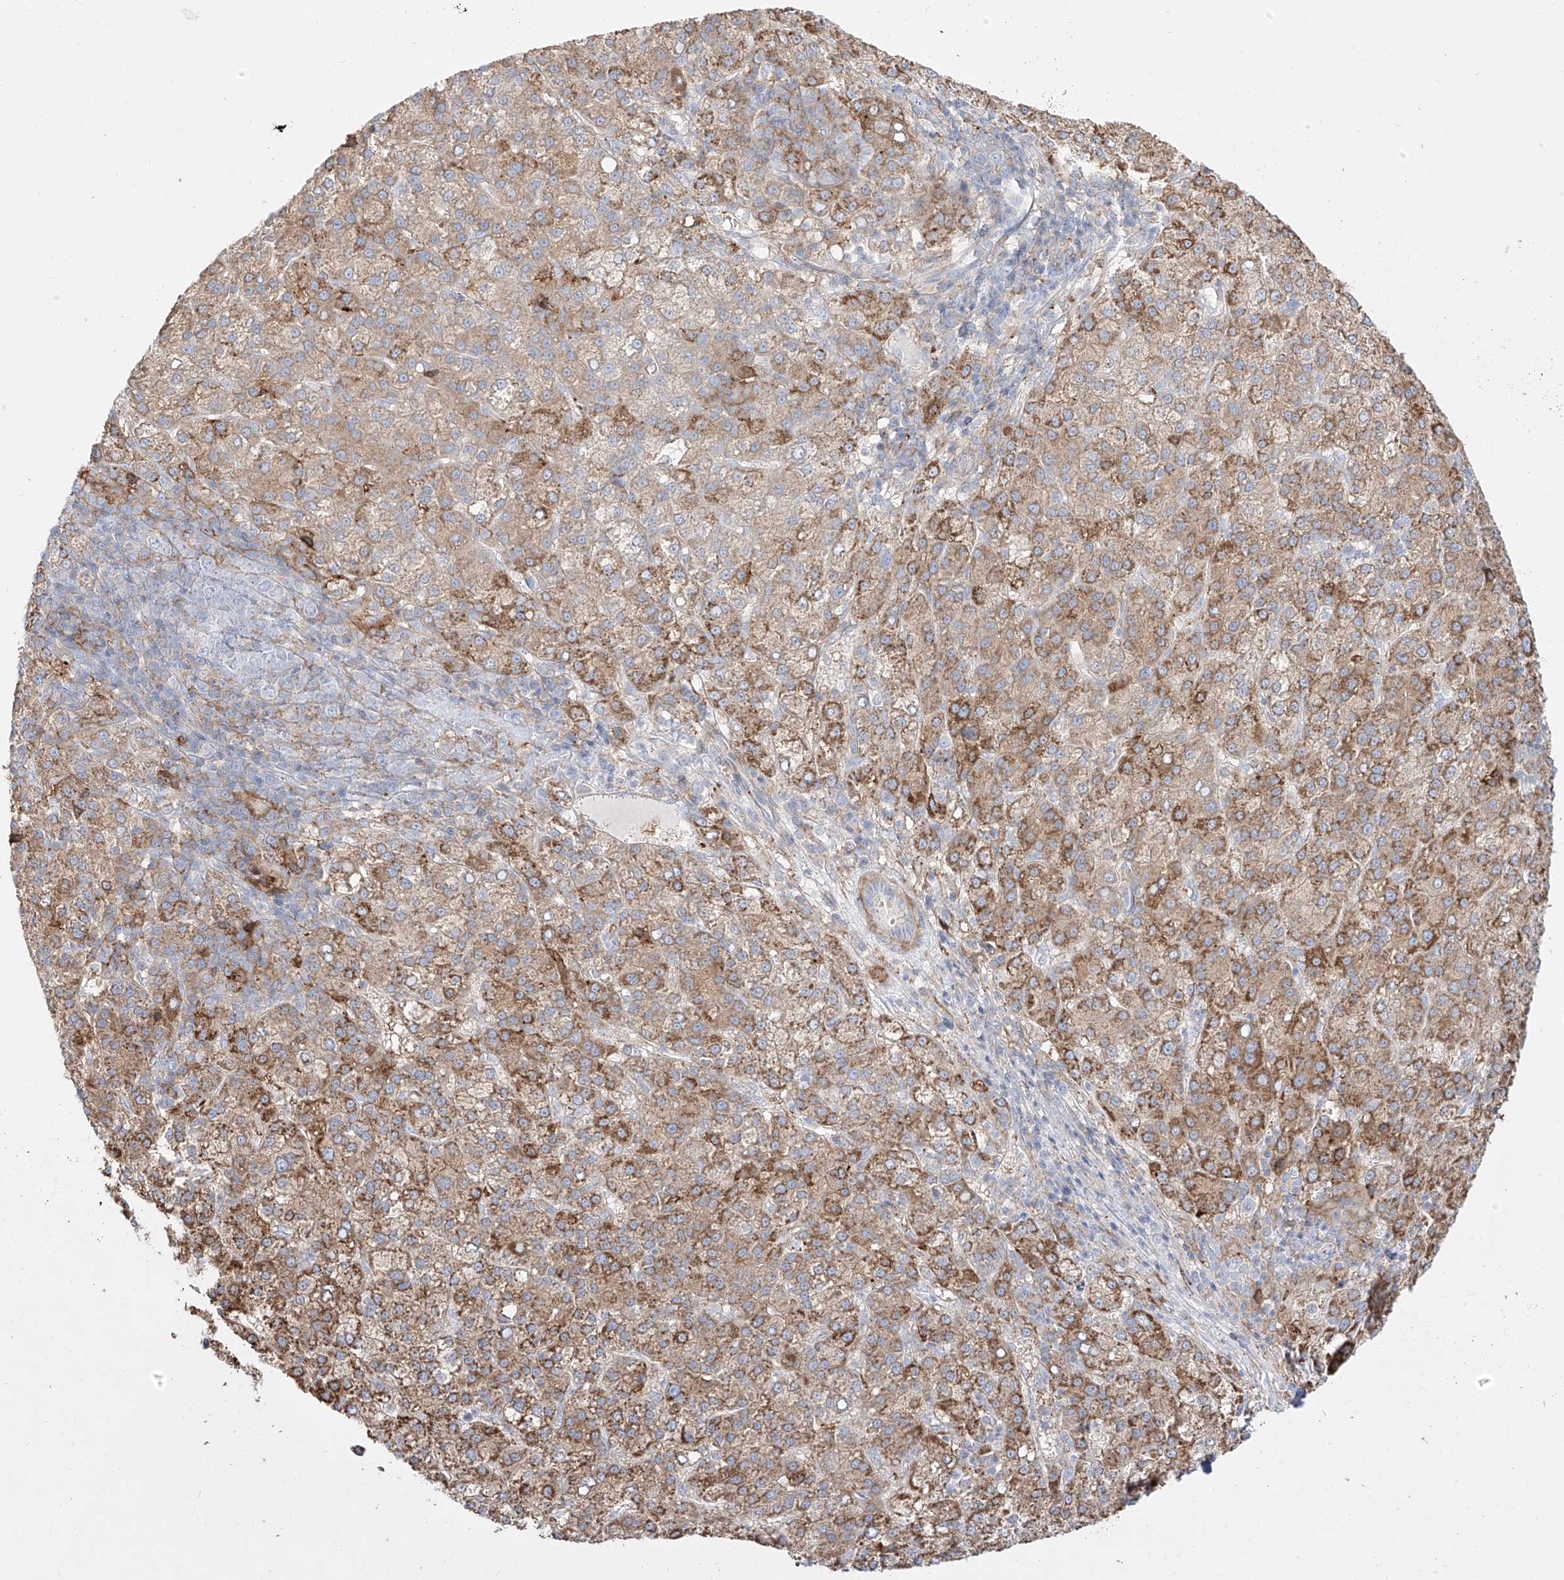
{"staining": {"intensity": "moderate", "quantity": ">75%", "location": "cytoplasmic/membranous"}, "tissue": "liver cancer", "cell_type": "Tumor cells", "image_type": "cancer", "snomed": [{"axis": "morphology", "description": "Carcinoma, Hepatocellular, NOS"}, {"axis": "topography", "description": "Liver"}], "caption": "A brown stain shows moderate cytoplasmic/membranous staining of a protein in liver cancer tumor cells. (DAB (3,3'-diaminobenzidine) = brown stain, brightfield microscopy at high magnification).", "gene": "ZGRF1", "patient": {"sex": "female", "age": 58}}